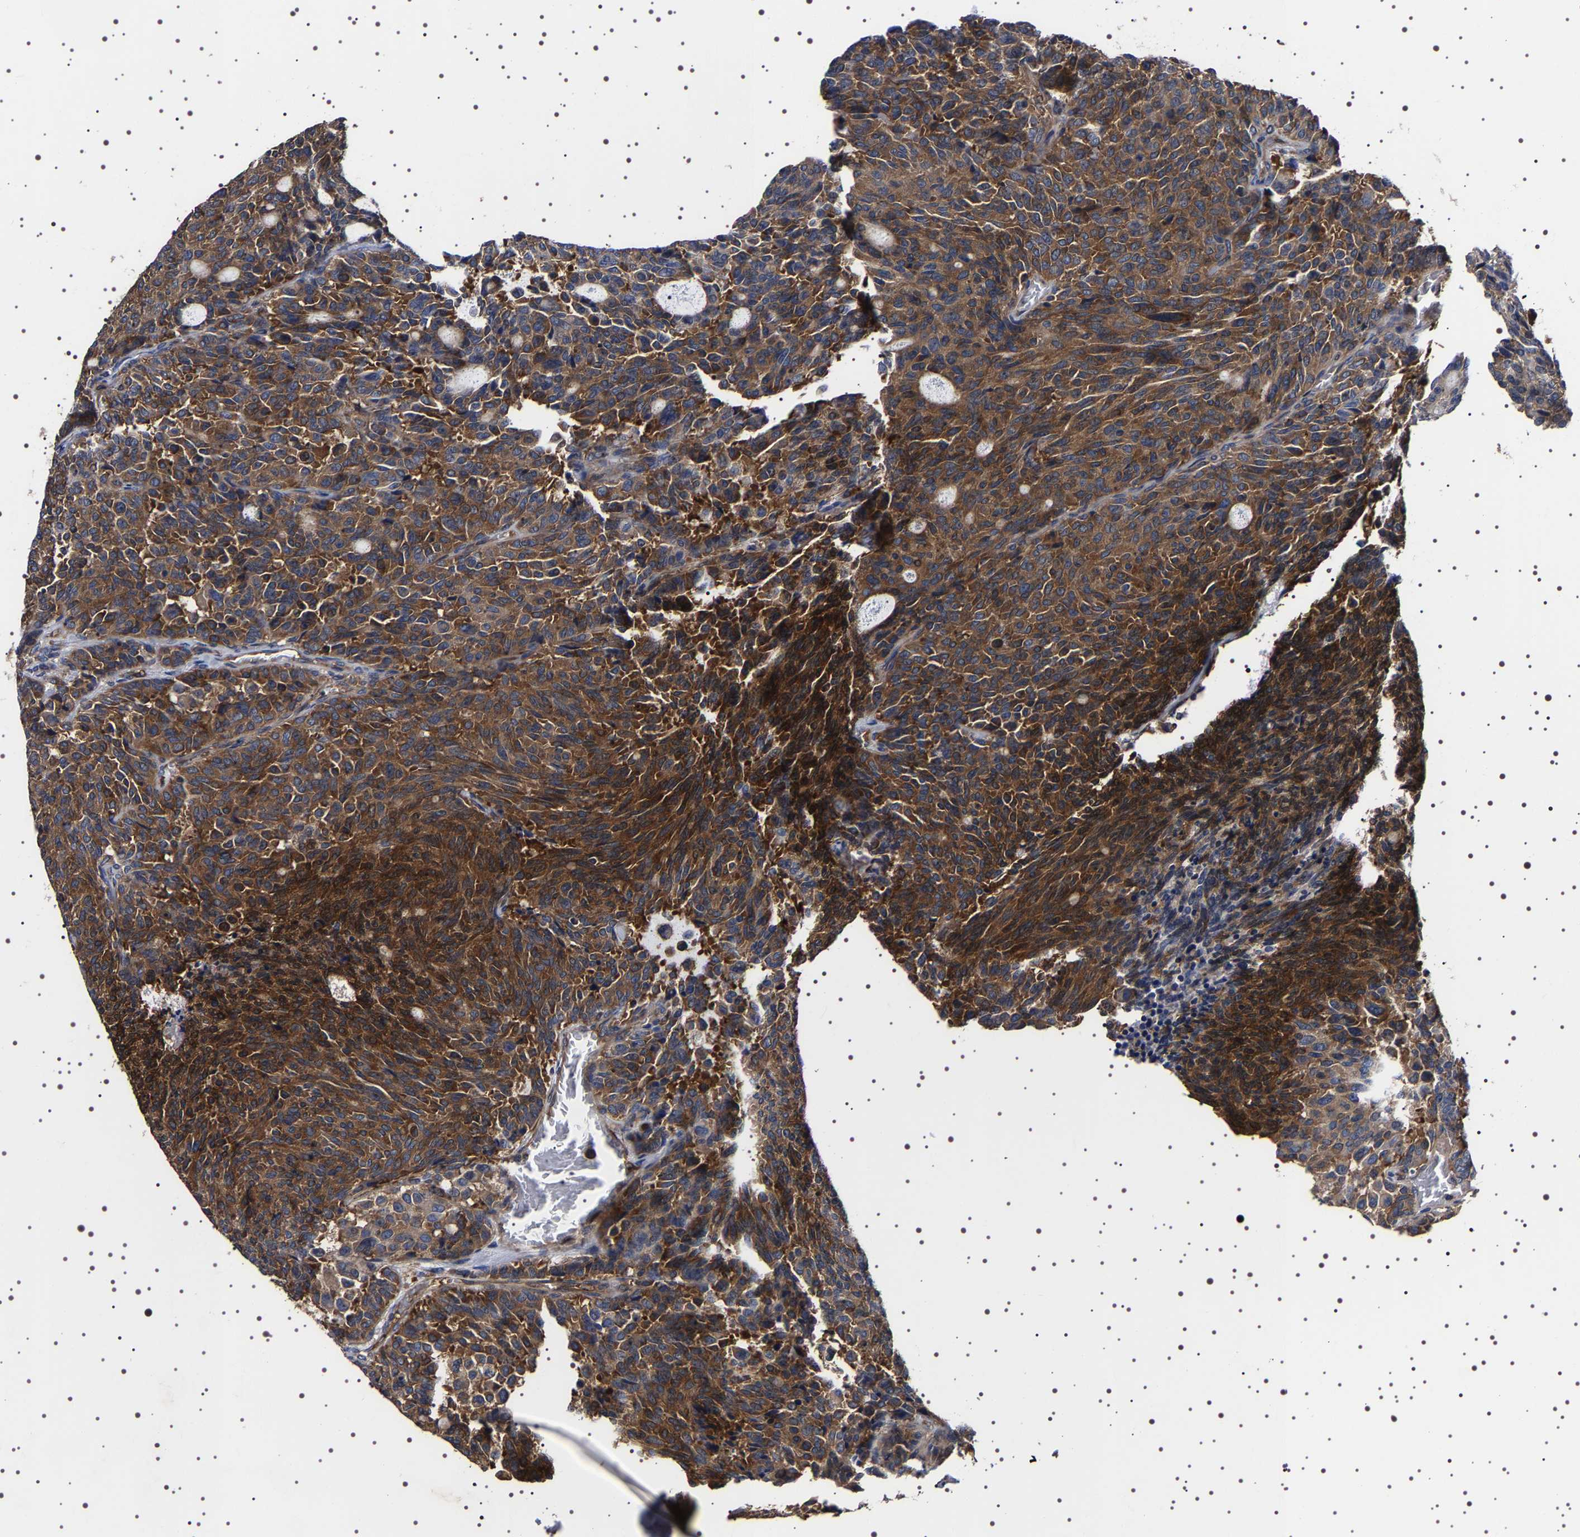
{"staining": {"intensity": "strong", "quantity": ">75%", "location": "cytoplasmic/membranous"}, "tissue": "carcinoid", "cell_type": "Tumor cells", "image_type": "cancer", "snomed": [{"axis": "morphology", "description": "Carcinoid, malignant, NOS"}, {"axis": "topography", "description": "Pancreas"}], "caption": "Protein staining reveals strong cytoplasmic/membranous expression in about >75% of tumor cells in malignant carcinoid.", "gene": "DARS1", "patient": {"sex": "female", "age": 54}}